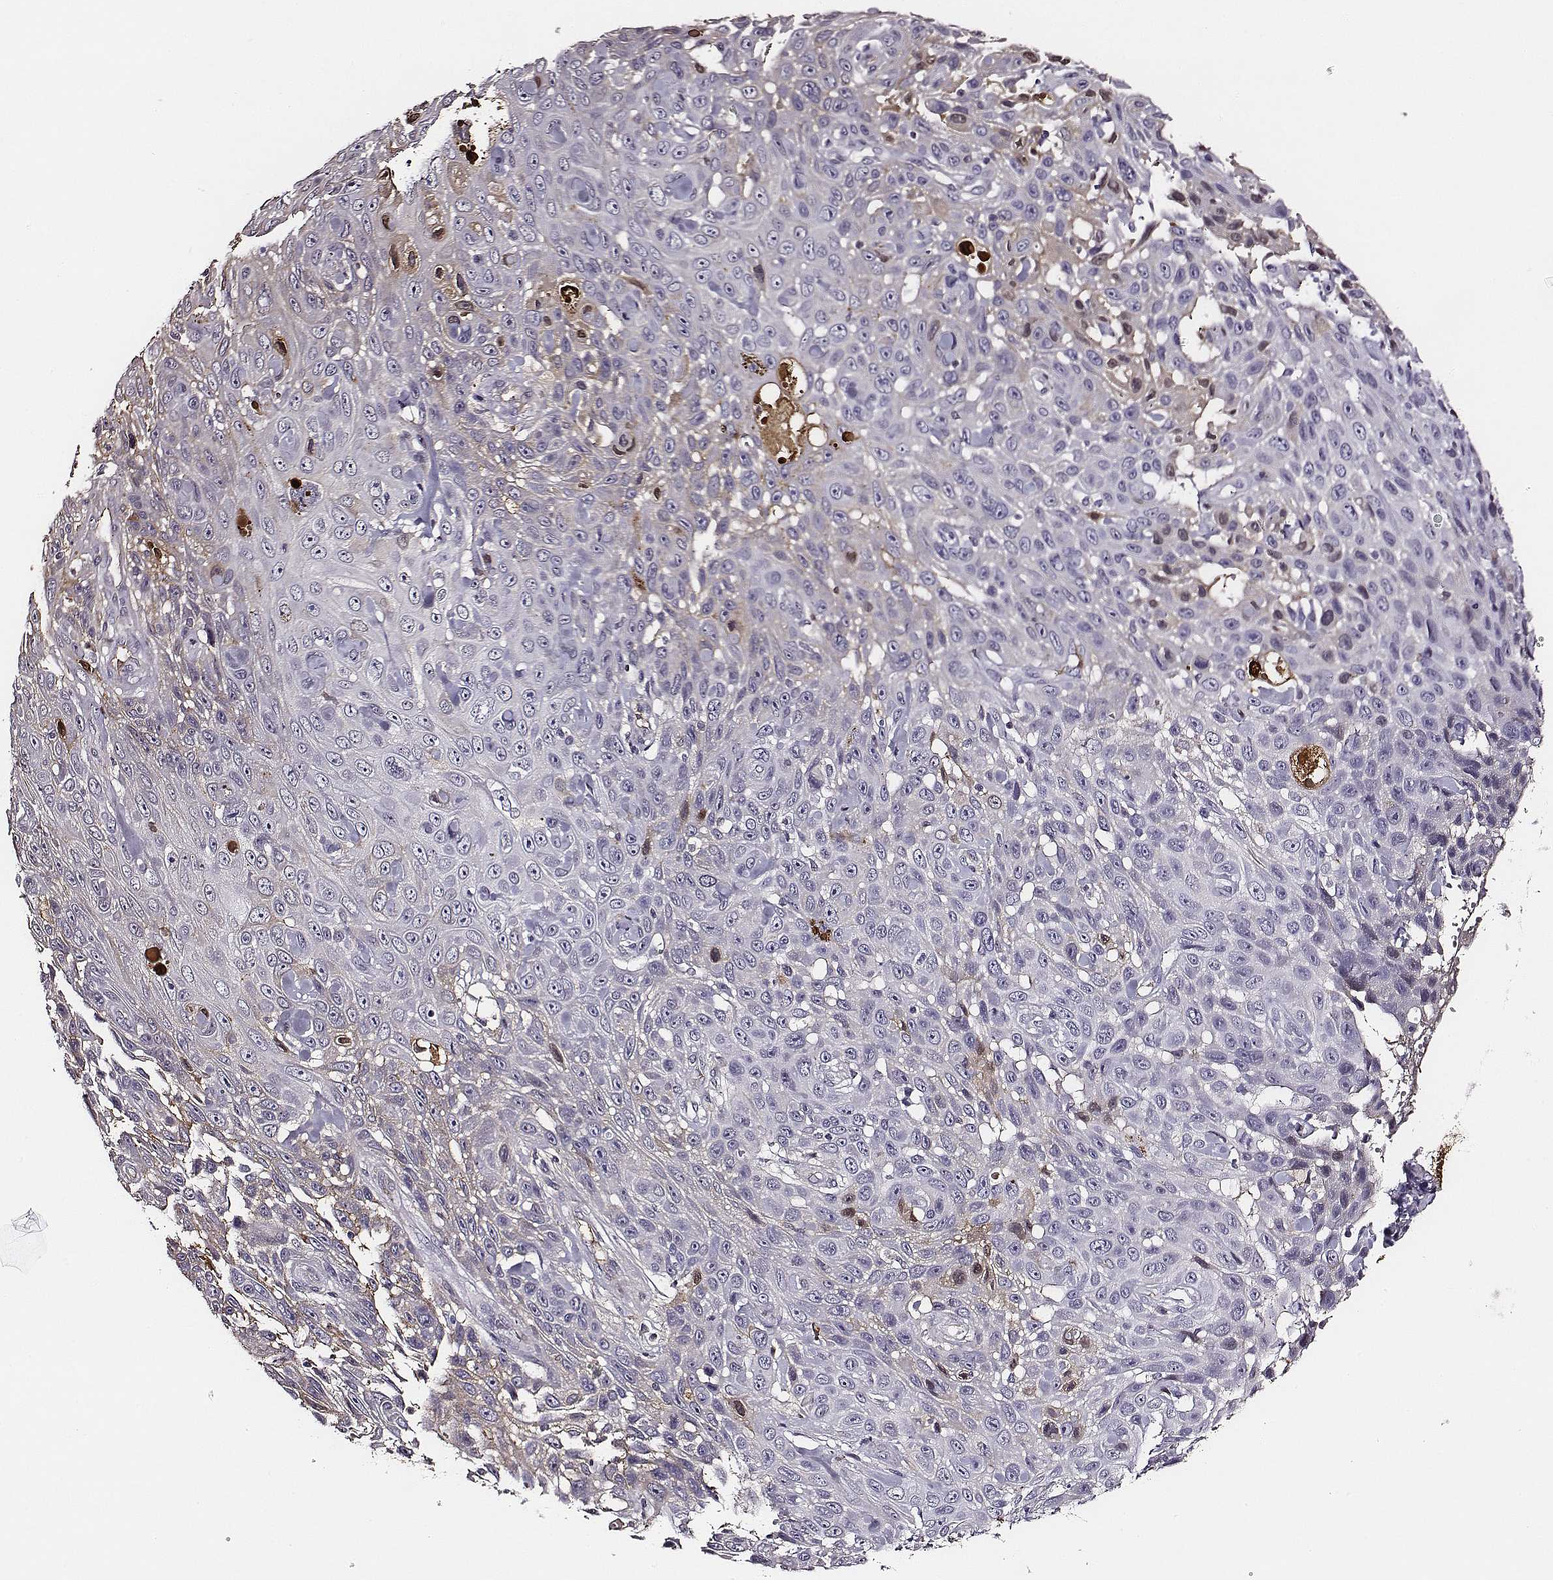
{"staining": {"intensity": "negative", "quantity": "none", "location": "none"}, "tissue": "skin cancer", "cell_type": "Tumor cells", "image_type": "cancer", "snomed": [{"axis": "morphology", "description": "Squamous cell carcinoma, NOS"}, {"axis": "topography", "description": "Skin"}], "caption": "Immunohistochemistry photomicrograph of neoplastic tissue: squamous cell carcinoma (skin) stained with DAB exhibits no significant protein positivity in tumor cells.", "gene": "TF", "patient": {"sex": "male", "age": 82}}